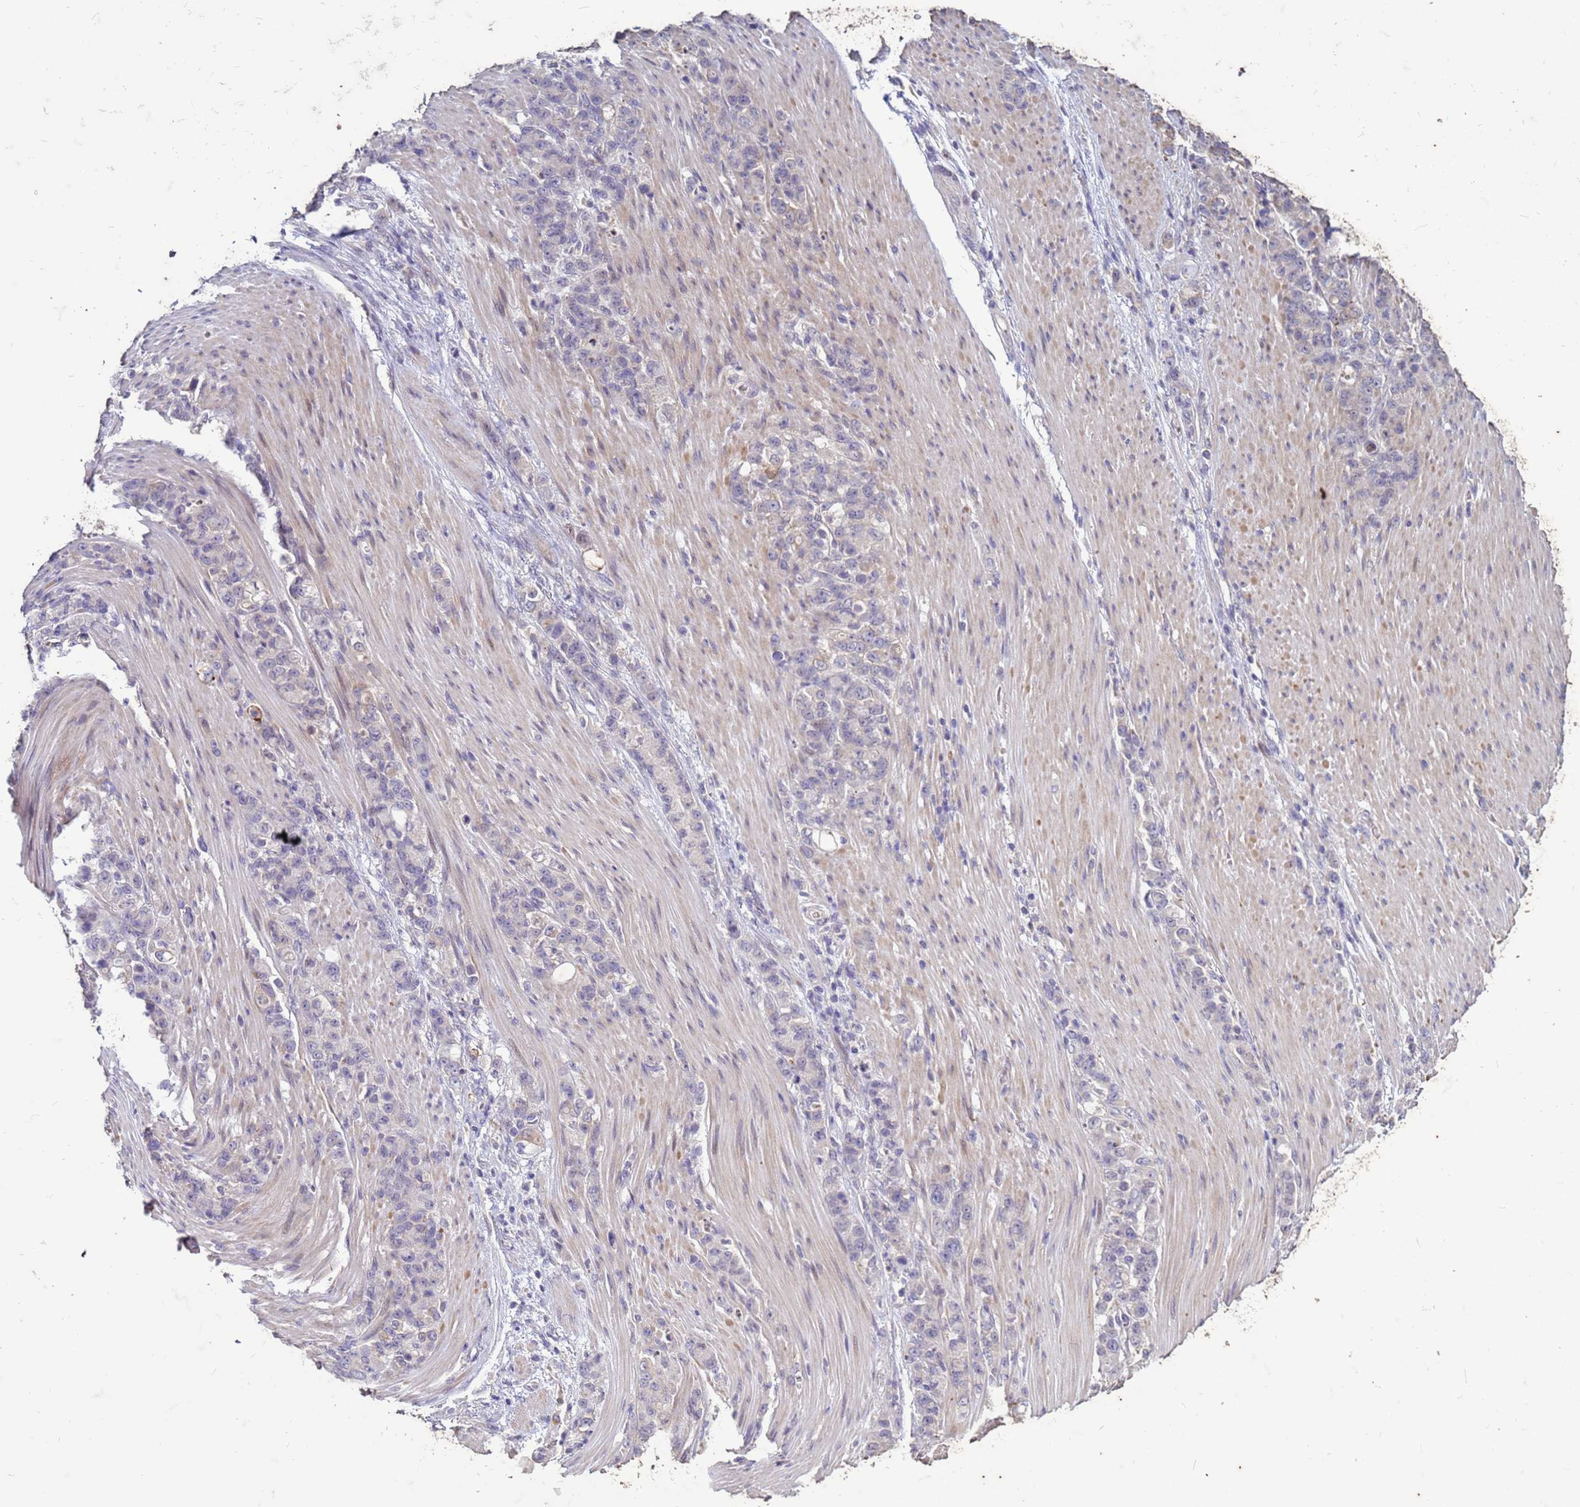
{"staining": {"intensity": "negative", "quantity": "none", "location": "none"}, "tissue": "stomach cancer", "cell_type": "Tumor cells", "image_type": "cancer", "snomed": [{"axis": "morphology", "description": "Normal tissue, NOS"}, {"axis": "morphology", "description": "Adenocarcinoma, NOS"}, {"axis": "topography", "description": "Stomach"}], "caption": "The IHC image has no significant positivity in tumor cells of stomach cancer tissue.", "gene": "FAM184B", "patient": {"sex": "female", "age": 79}}